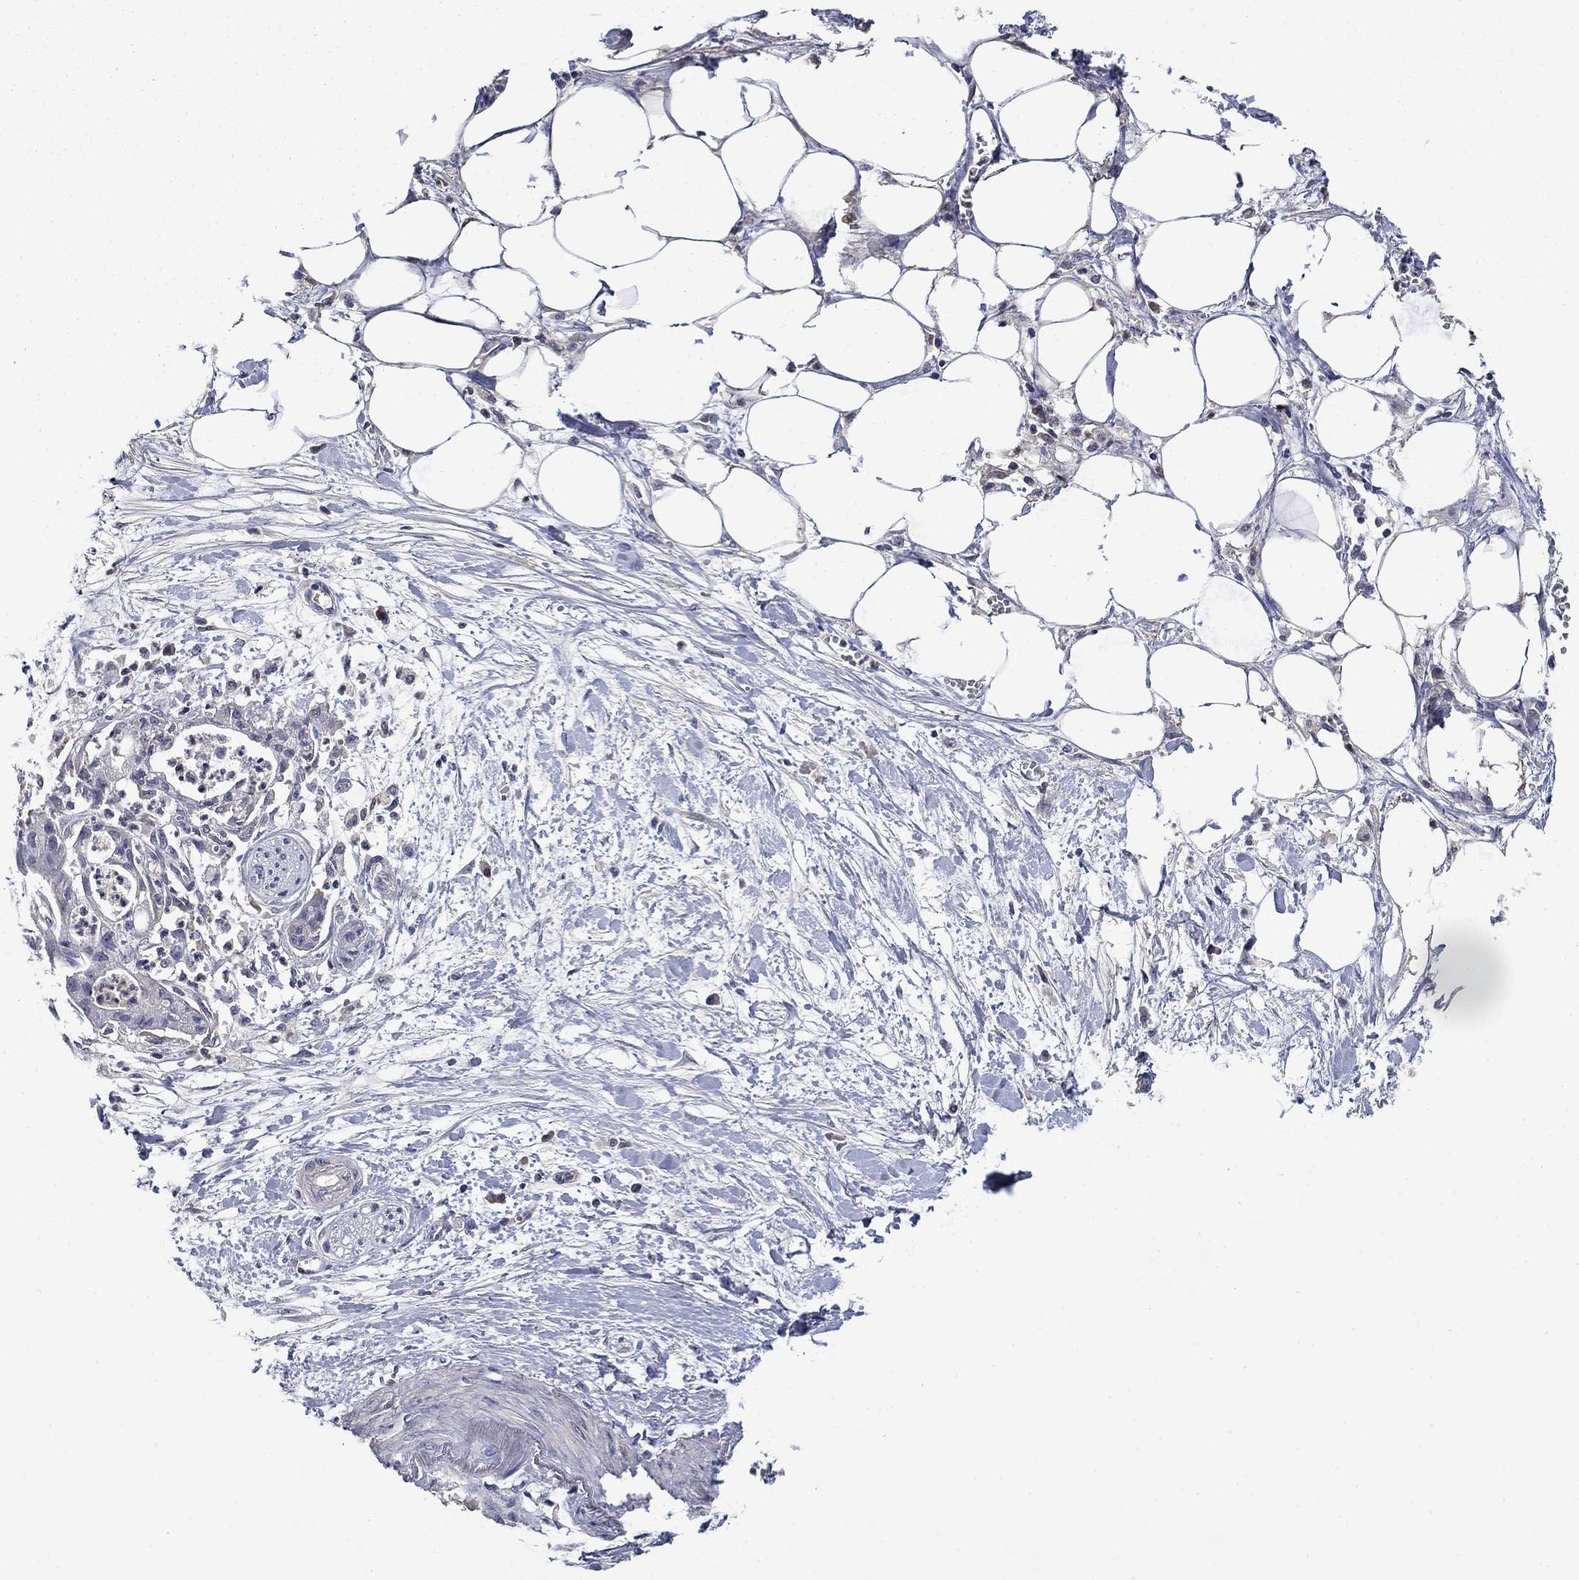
{"staining": {"intensity": "negative", "quantity": "none", "location": "none"}, "tissue": "pancreatic cancer", "cell_type": "Tumor cells", "image_type": "cancer", "snomed": [{"axis": "morphology", "description": "Normal tissue, NOS"}, {"axis": "morphology", "description": "Adenocarcinoma, NOS"}, {"axis": "topography", "description": "Lymph node"}, {"axis": "topography", "description": "Pancreas"}], "caption": "IHC photomicrograph of neoplastic tissue: human pancreatic cancer stained with DAB (3,3'-diaminobenzidine) exhibits no significant protein staining in tumor cells. (DAB (3,3'-diaminobenzidine) immunohistochemistry (IHC) visualized using brightfield microscopy, high magnification).", "gene": "DDTL", "patient": {"sex": "female", "age": 58}}